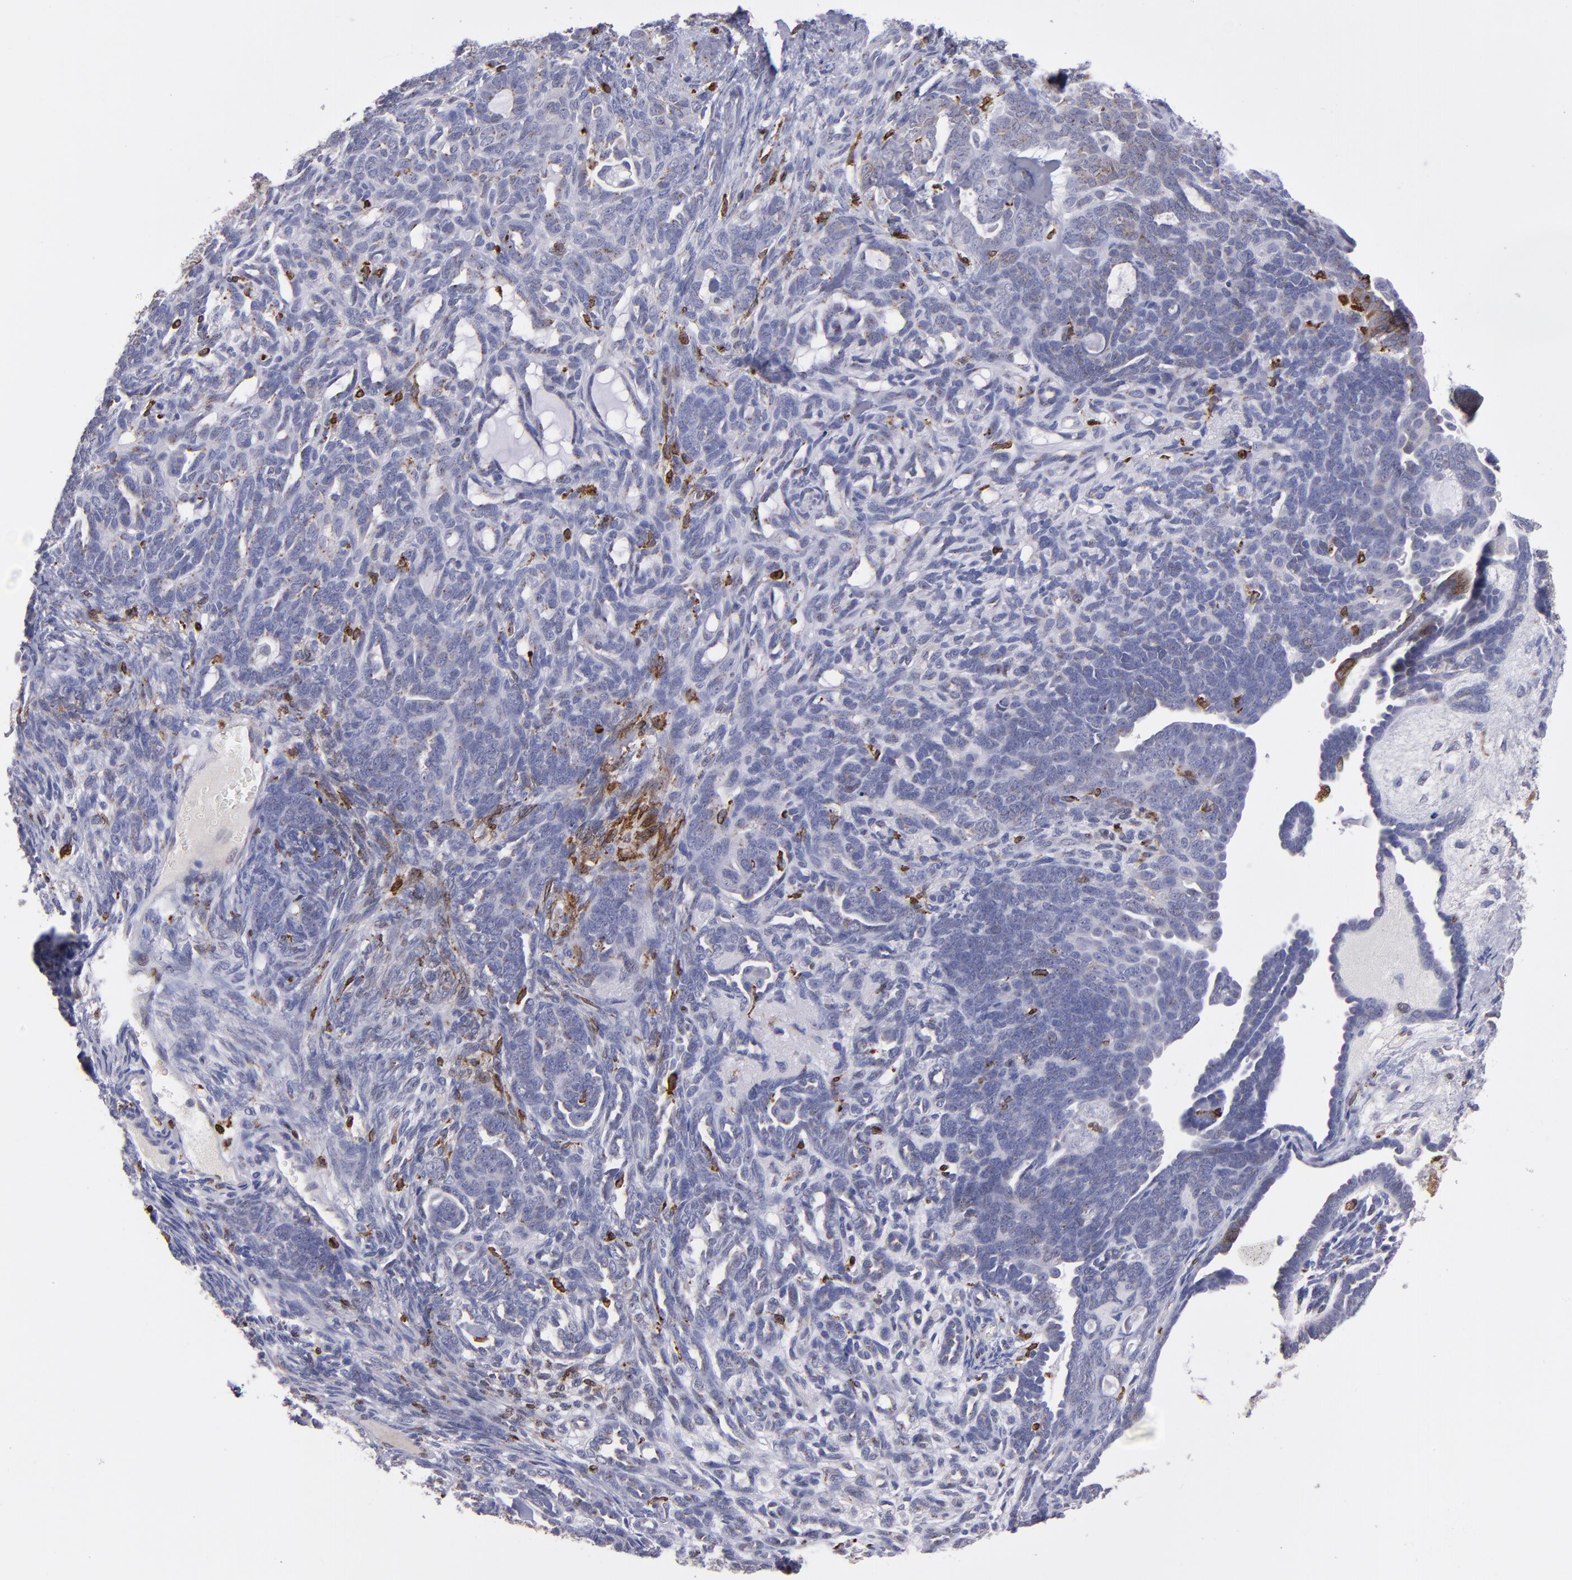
{"staining": {"intensity": "moderate", "quantity": "<25%", "location": "cytoplasmic/membranous"}, "tissue": "endometrial cancer", "cell_type": "Tumor cells", "image_type": "cancer", "snomed": [{"axis": "morphology", "description": "Neoplasm, malignant, NOS"}, {"axis": "topography", "description": "Endometrium"}], "caption": "DAB (3,3'-diaminobenzidine) immunohistochemical staining of malignant neoplasm (endometrial) shows moderate cytoplasmic/membranous protein staining in about <25% of tumor cells.", "gene": "PTGS1", "patient": {"sex": "female", "age": 74}}